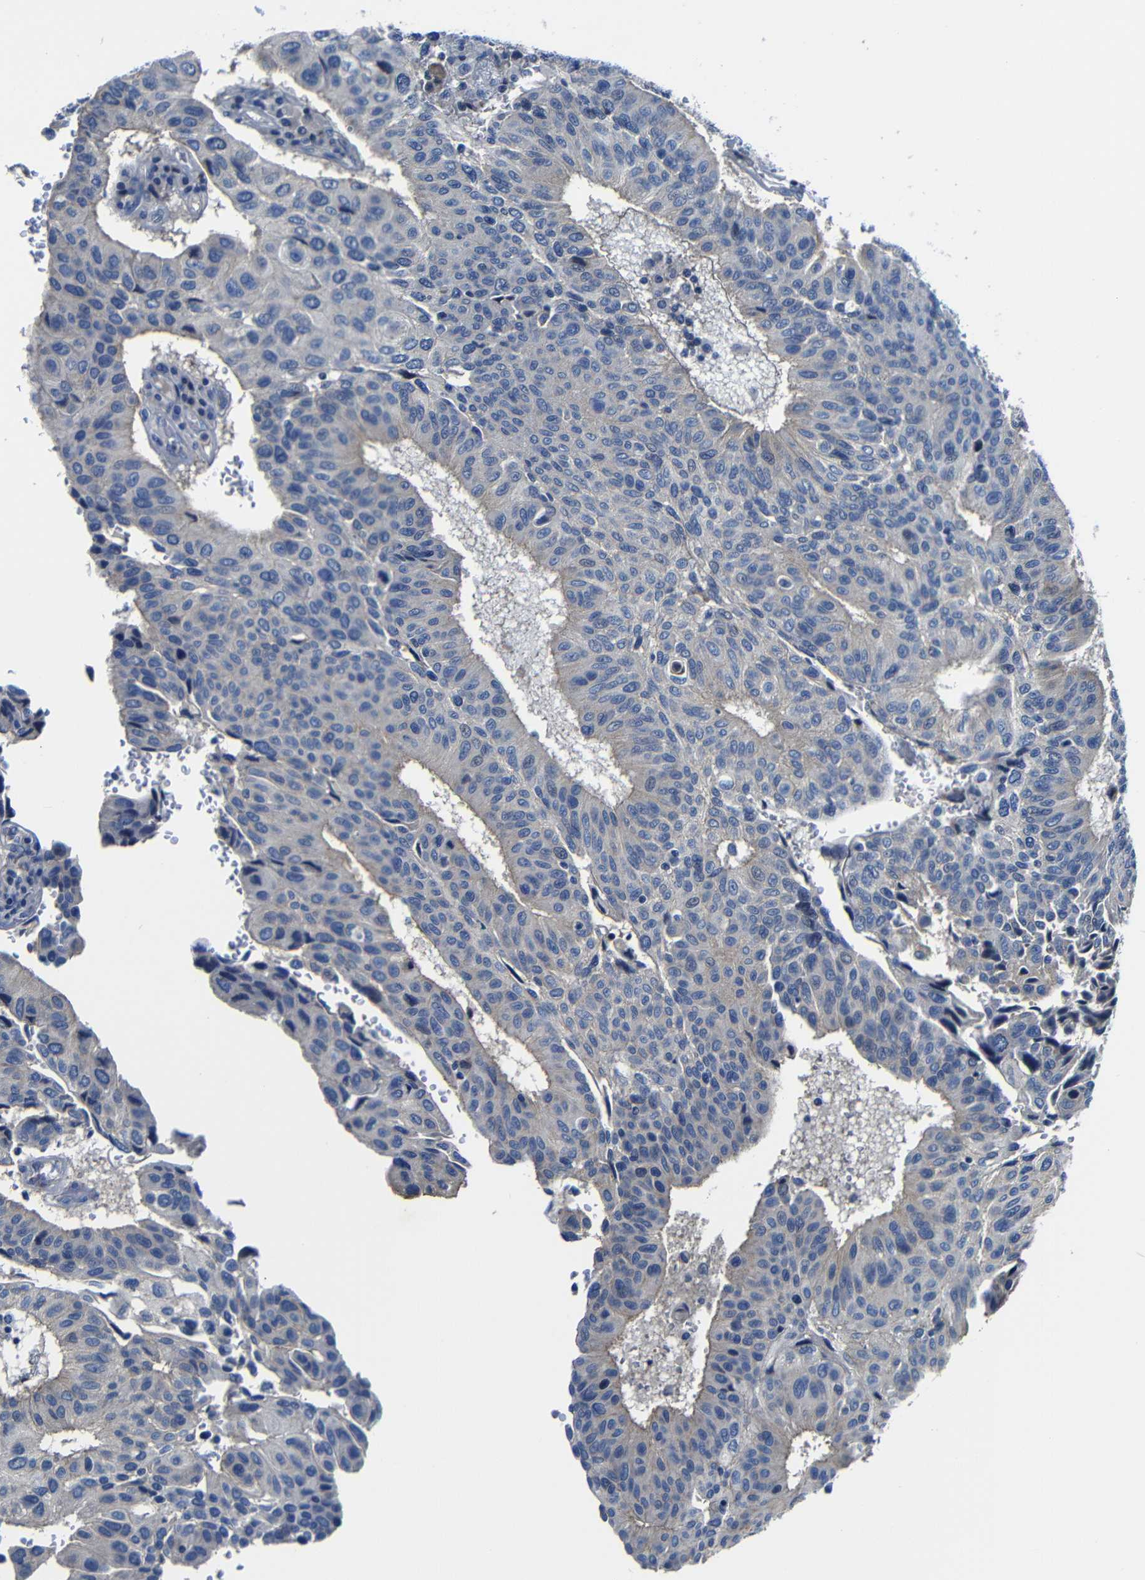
{"staining": {"intensity": "weak", "quantity": "<25%", "location": "cytoplasmic/membranous"}, "tissue": "urothelial cancer", "cell_type": "Tumor cells", "image_type": "cancer", "snomed": [{"axis": "morphology", "description": "Urothelial carcinoma, High grade"}, {"axis": "topography", "description": "Urinary bladder"}], "caption": "A high-resolution histopathology image shows IHC staining of urothelial cancer, which reveals no significant positivity in tumor cells.", "gene": "AFDN", "patient": {"sex": "male", "age": 66}}